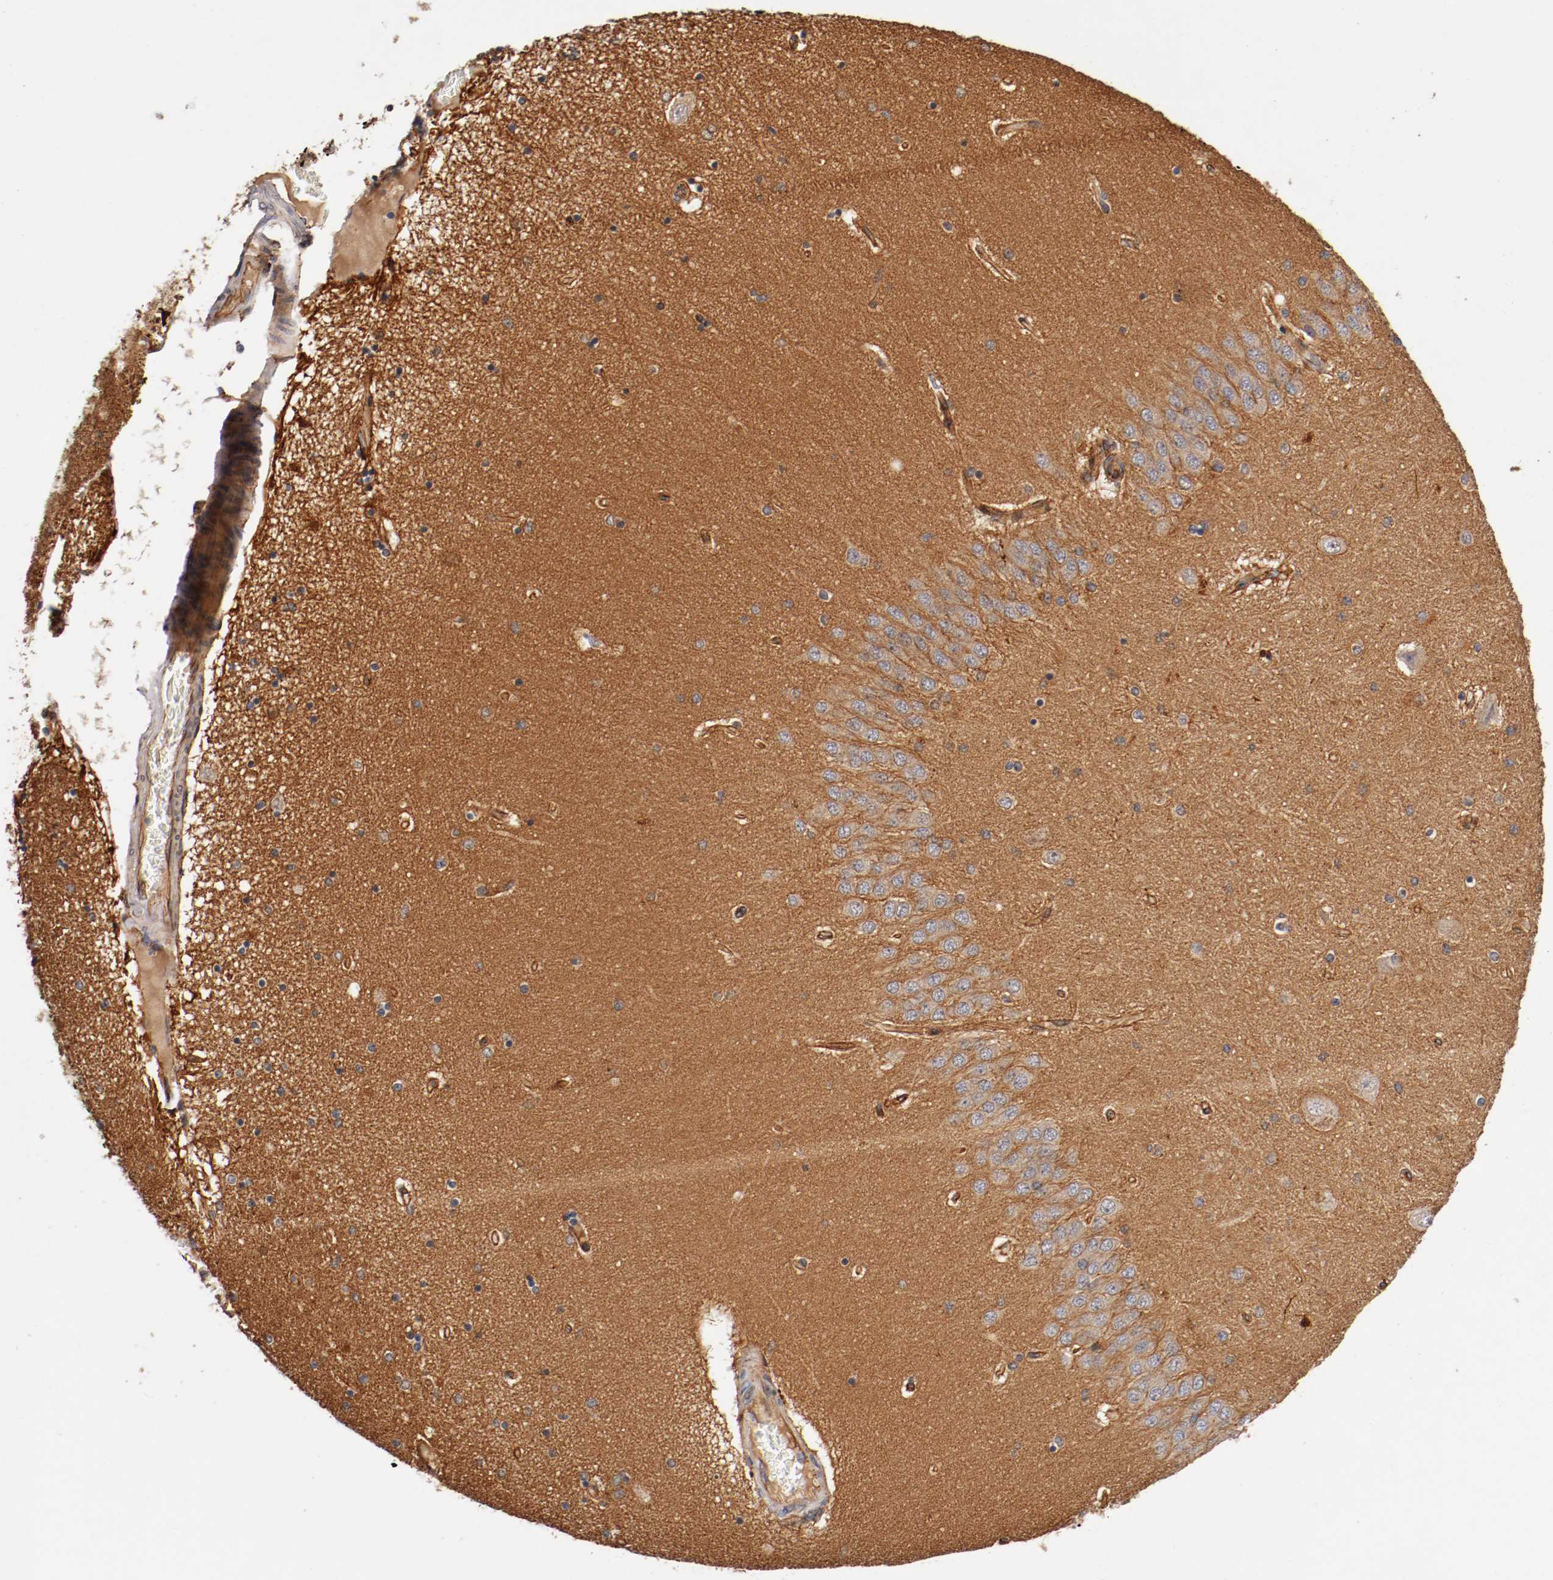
{"staining": {"intensity": "negative", "quantity": "none", "location": "none"}, "tissue": "hippocampus", "cell_type": "Glial cells", "image_type": "normal", "snomed": [{"axis": "morphology", "description": "Normal tissue, NOS"}, {"axis": "topography", "description": "Hippocampus"}], "caption": "The image exhibits no significant positivity in glial cells of hippocampus. The staining is performed using DAB brown chromogen with nuclei counter-stained in using hematoxylin.", "gene": "TYK2", "patient": {"sex": "female", "age": 54}}